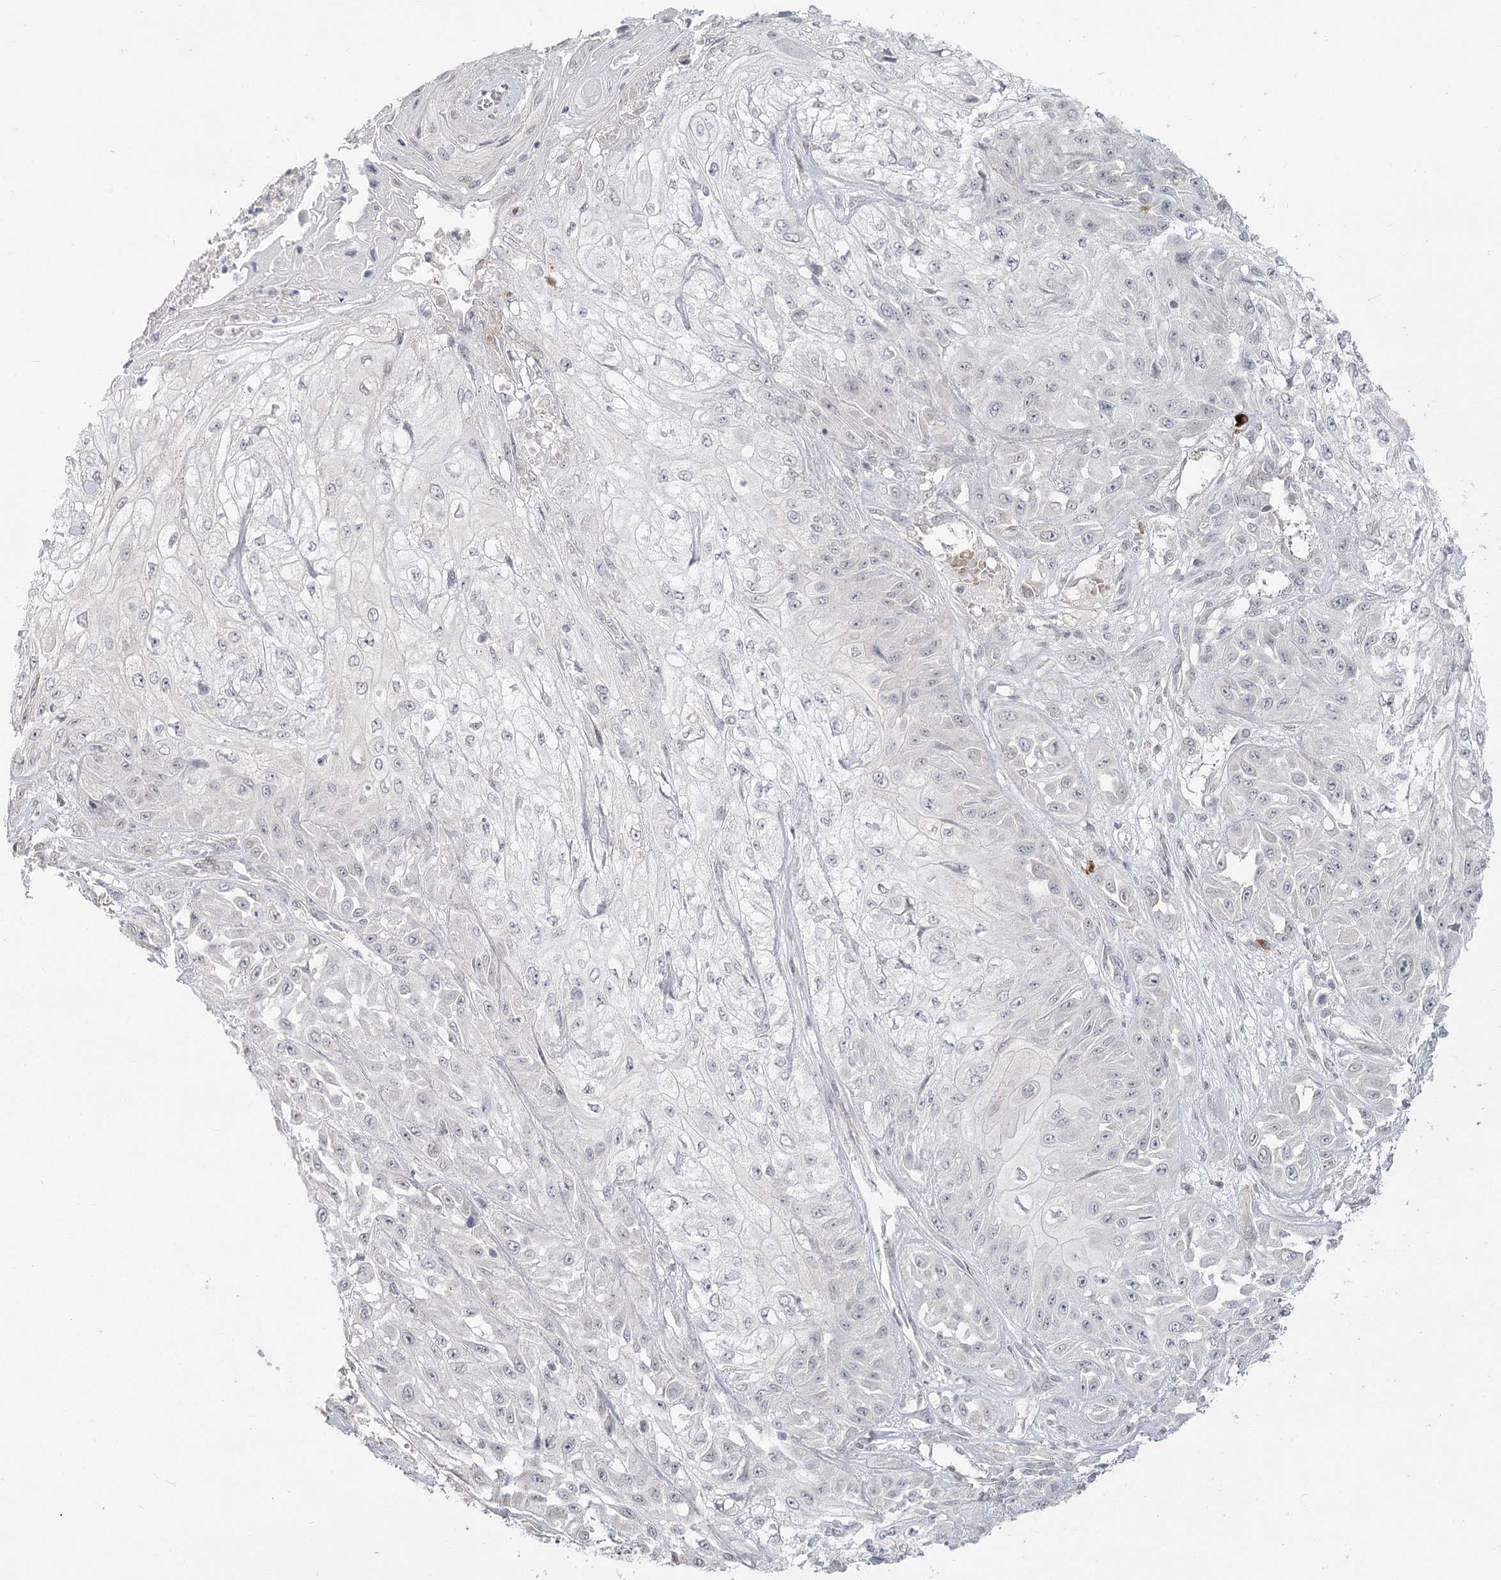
{"staining": {"intensity": "negative", "quantity": "none", "location": "none"}, "tissue": "skin cancer", "cell_type": "Tumor cells", "image_type": "cancer", "snomed": [{"axis": "morphology", "description": "Squamous cell carcinoma, NOS"}, {"axis": "morphology", "description": "Squamous cell carcinoma, metastatic, NOS"}, {"axis": "topography", "description": "Skin"}, {"axis": "topography", "description": "Lymph node"}], "caption": "Micrograph shows no significant protein expression in tumor cells of metastatic squamous cell carcinoma (skin).", "gene": "LY6G5C", "patient": {"sex": "male", "age": 75}}